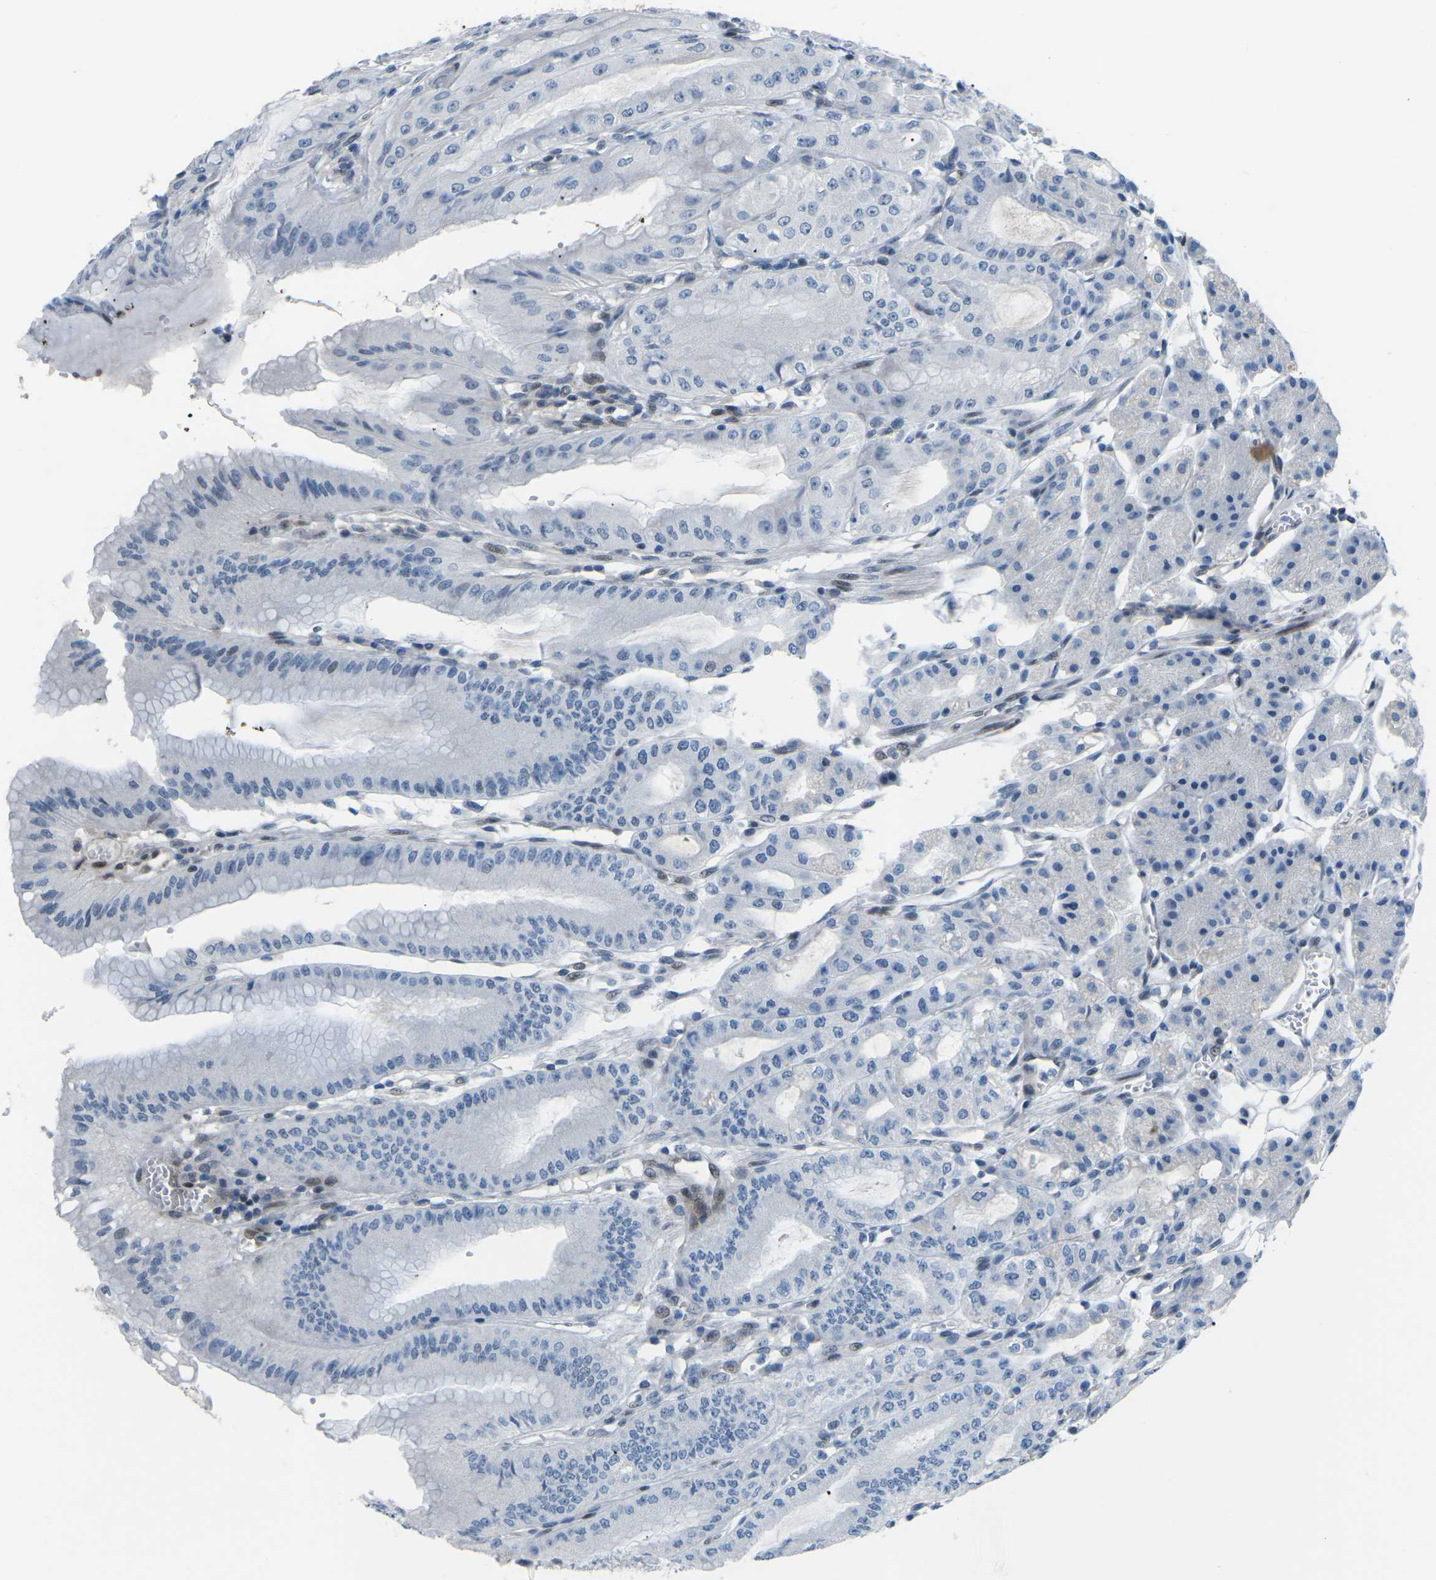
{"staining": {"intensity": "moderate", "quantity": "<25%", "location": "nuclear"}, "tissue": "stomach", "cell_type": "Glandular cells", "image_type": "normal", "snomed": [{"axis": "morphology", "description": "Normal tissue, NOS"}, {"axis": "topography", "description": "Stomach, lower"}], "caption": "Human stomach stained with a protein marker shows moderate staining in glandular cells.", "gene": "MBNL1", "patient": {"sex": "male", "age": 71}}